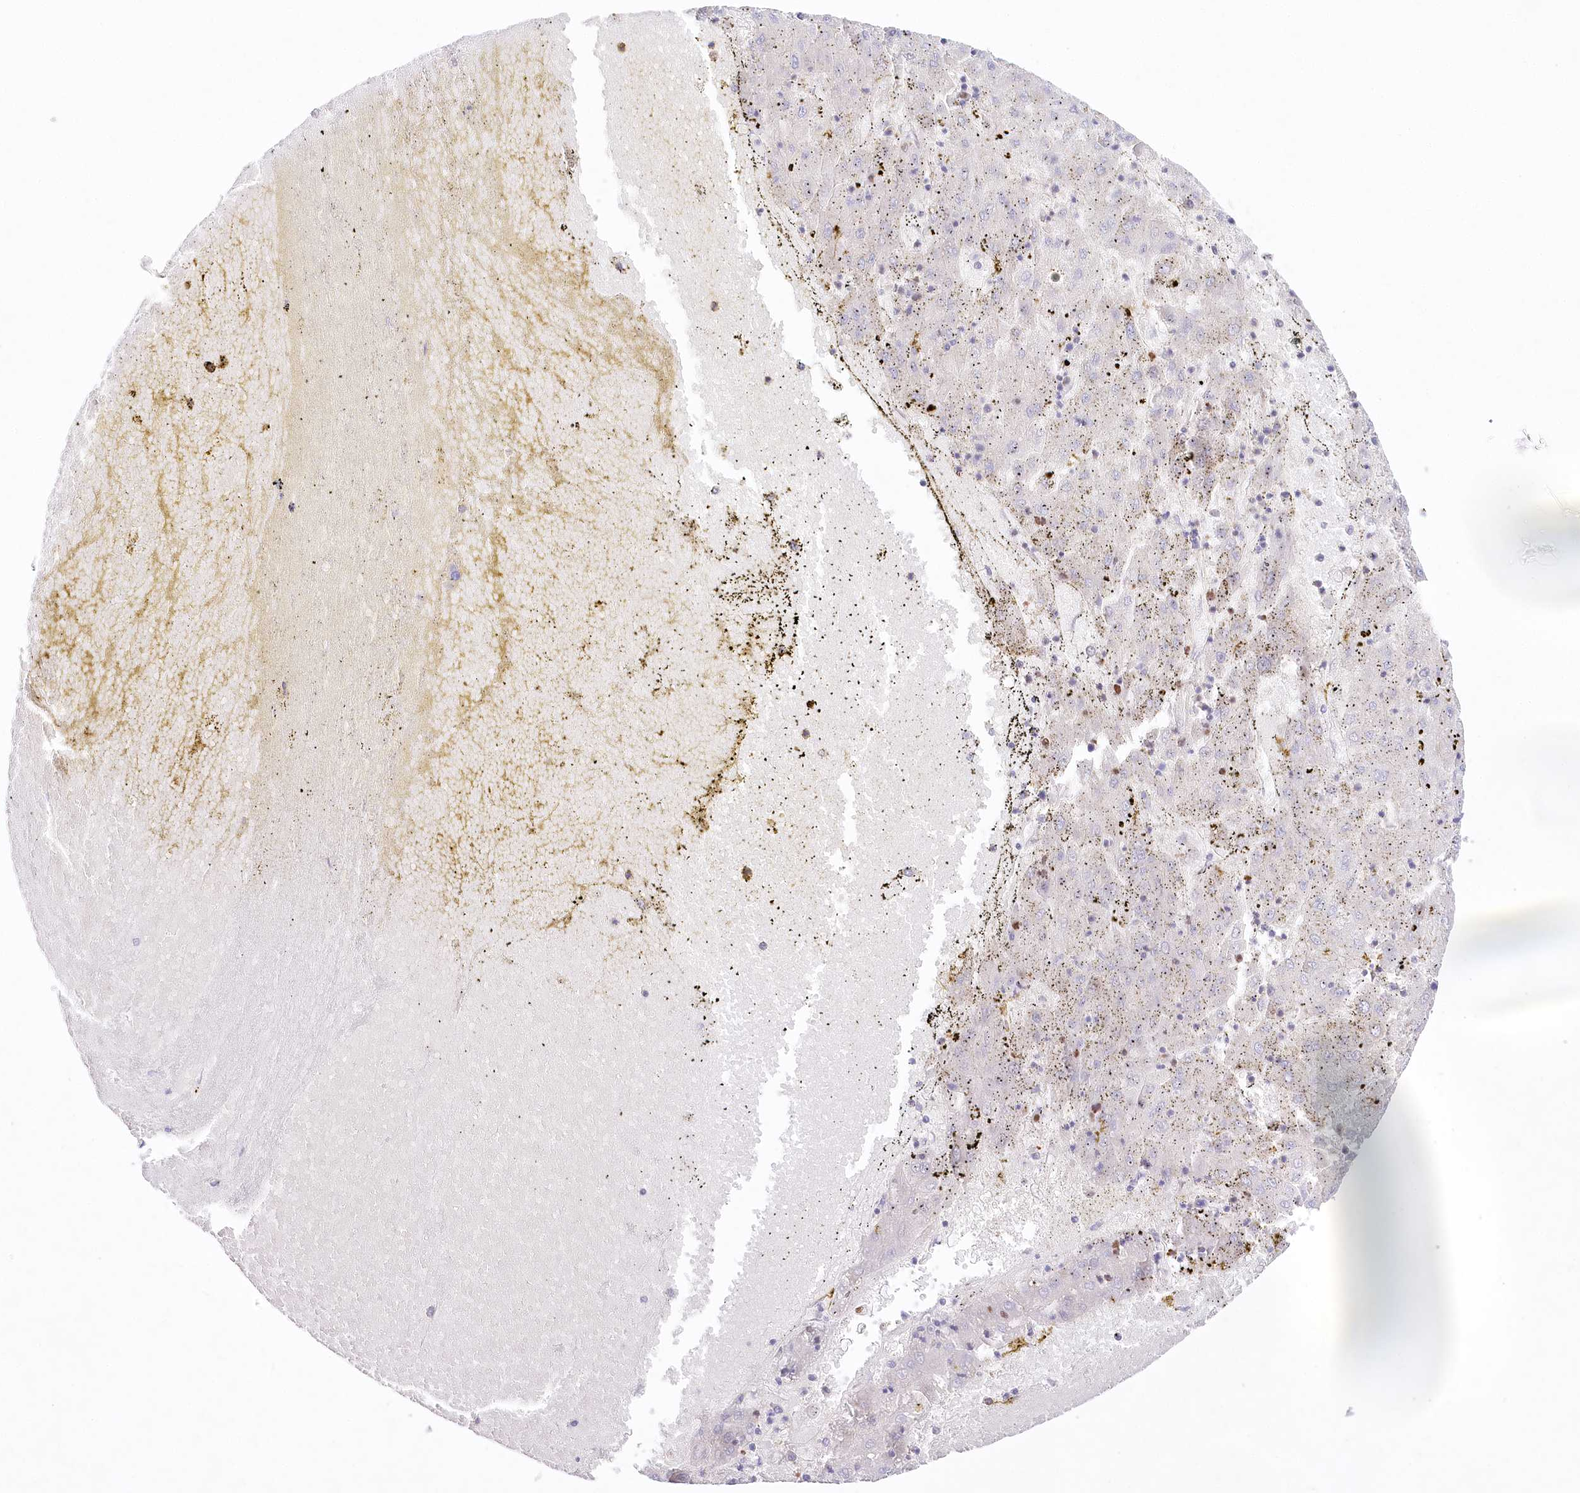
{"staining": {"intensity": "negative", "quantity": "none", "location": "none"}, "tissue": "liver cancer", "cell_type": "Tumor cells", "image_type": "cancer", "snomed": [{"axis": "morphology", "description": "Carcinoma, Hepatocellular, NOS"}, {"axis": "topography", "description": "Liver"}], "caption": "Immunohistochemistry image of hepatocellular carcinoma (liver) stained for a protein (brown), which exhibits no staining in tumor cells.", "gene": "ABRAXAS2", "patient": {"sex": "male", "age": 72}}